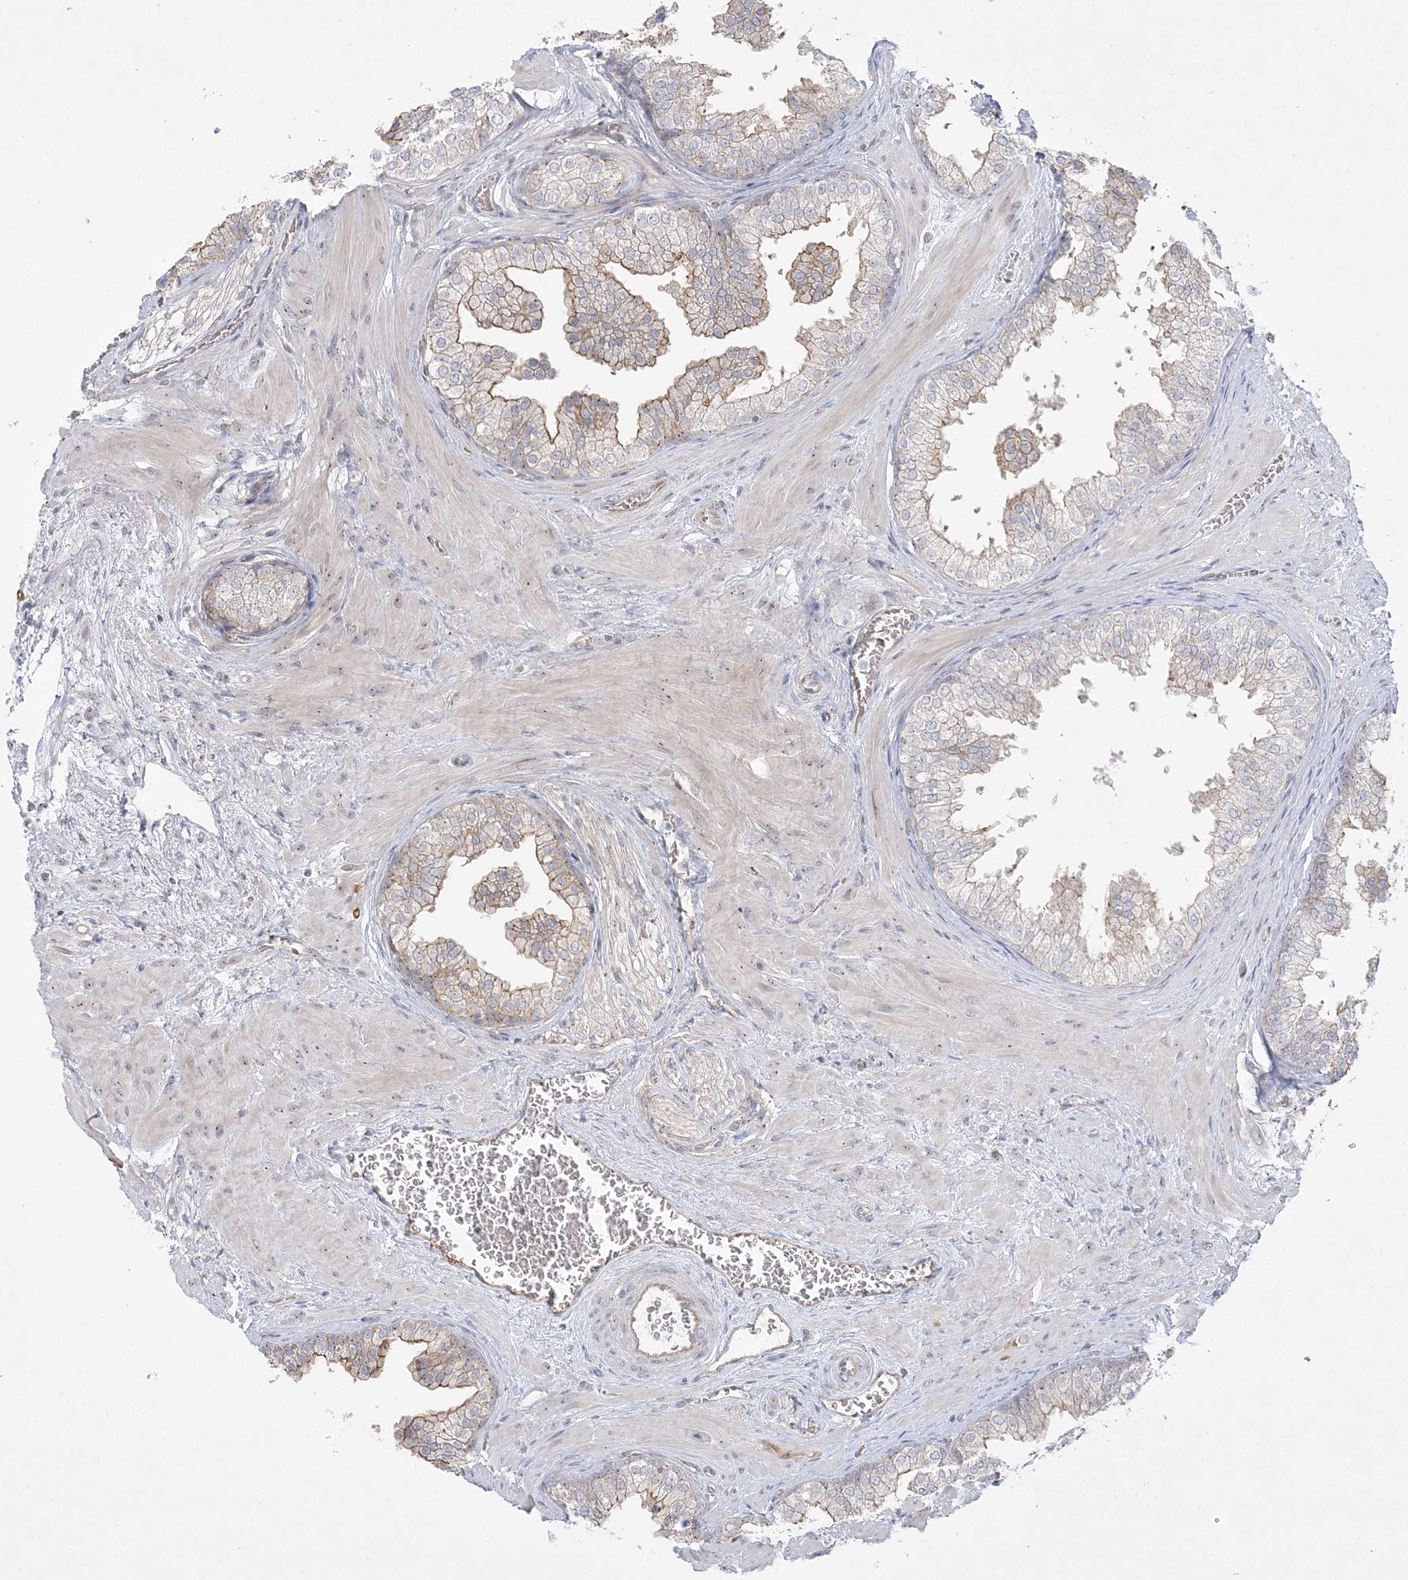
{"staining": {"intensity": "moderate", "quantity": ">75%", "location": "cytoplasmic/membranous"}, "tissue": "prostate", "cell_type": "Glandular cells", "image_type": "normal", "snomed": [{"axis": "morphology", "description": "Normal tissue, NOS"}, {"axis": "topography", "description": "Prostate"}], "caption": "Protein expression analysis of normal human prostate reveals moderate cytoplasmic/membranous expression in about >75% of glandular cells.", "gene": "ADAMTS12", "patient": {"sex": "male", "age": 48}}